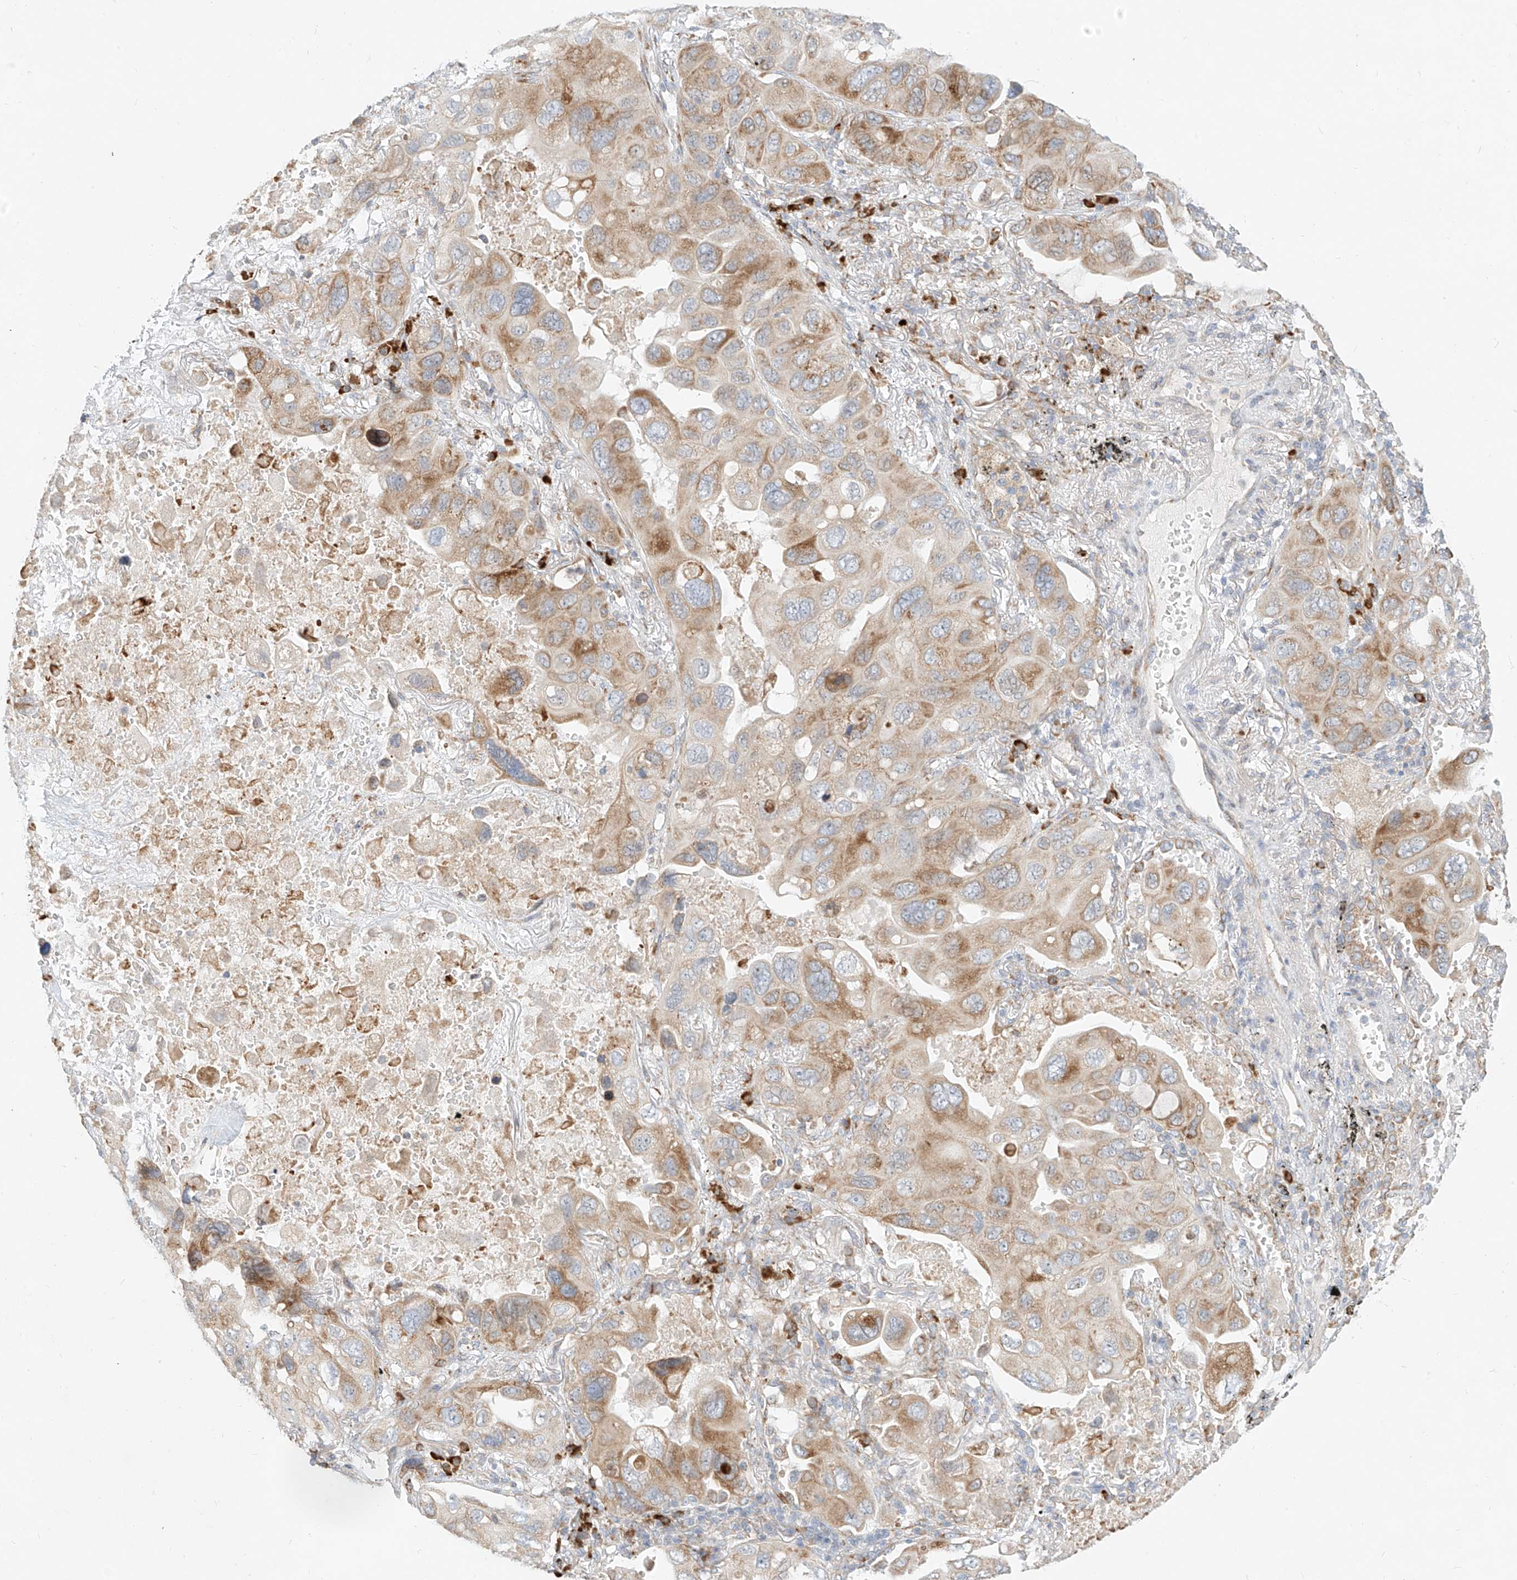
{"staining": {"intensity": "moderate", "quantity": "25%-75%", "location": "cytoplasmic/membranous"}, "tissue": "lung cancer", "cell_type": "Tumor cells", "image_type": "cancer", "snomed": [{"axis": "morphology", "description": "Squamous cell carcinoma, NOS"}, {"axis": "topography", "description": "Lung"}], "caption": "Tumor cells exhibit moderate cytoplasmic/membranous positivity in approximately 25%-75% of cells in lung cancer (squamous cell carcinoma).", "gene": "STT3A", "patient": {"sex": "female", "age": 73}}